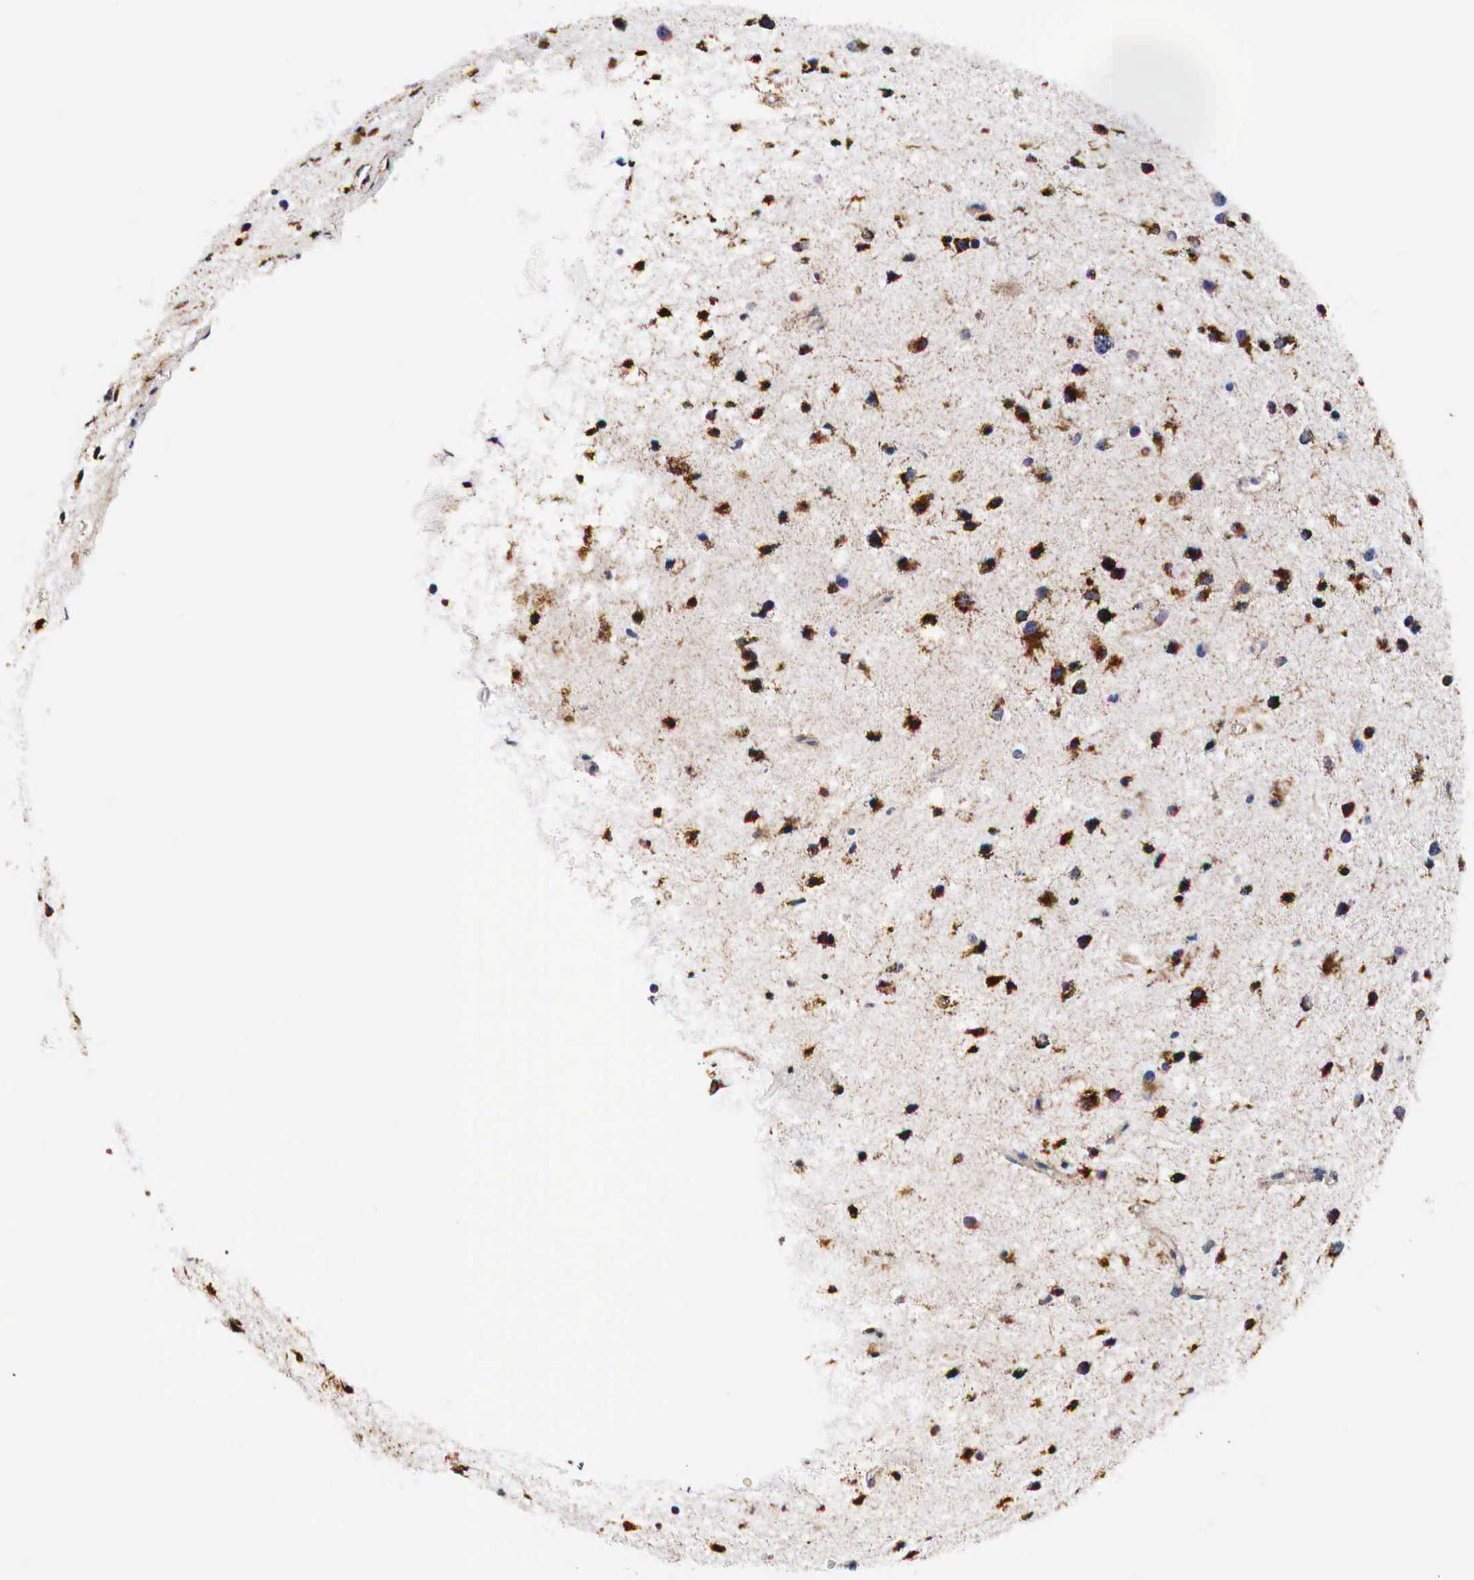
{"staining": {"intensity": "strong", "quantity": "25%-75%", "location": "cytoplasmic/membranous"}, "tissue": "glioma", "cell_type": "Tumor cells", "image_type": "cancer", "snomed": [{"axis": "morphology", "description": "Glioma, malignant, Low grade"}, {"axis": "topography", "description": "Brain"}], "caption": "Malignant glioma (low-grade) tissue displays strong cytoplasmic/membranous expression in about 25%-75% of tumor cells, visualized by immunohistochemistry.", "gene": "CKAP4", "patient": {"sex": "female", "age": 46}}